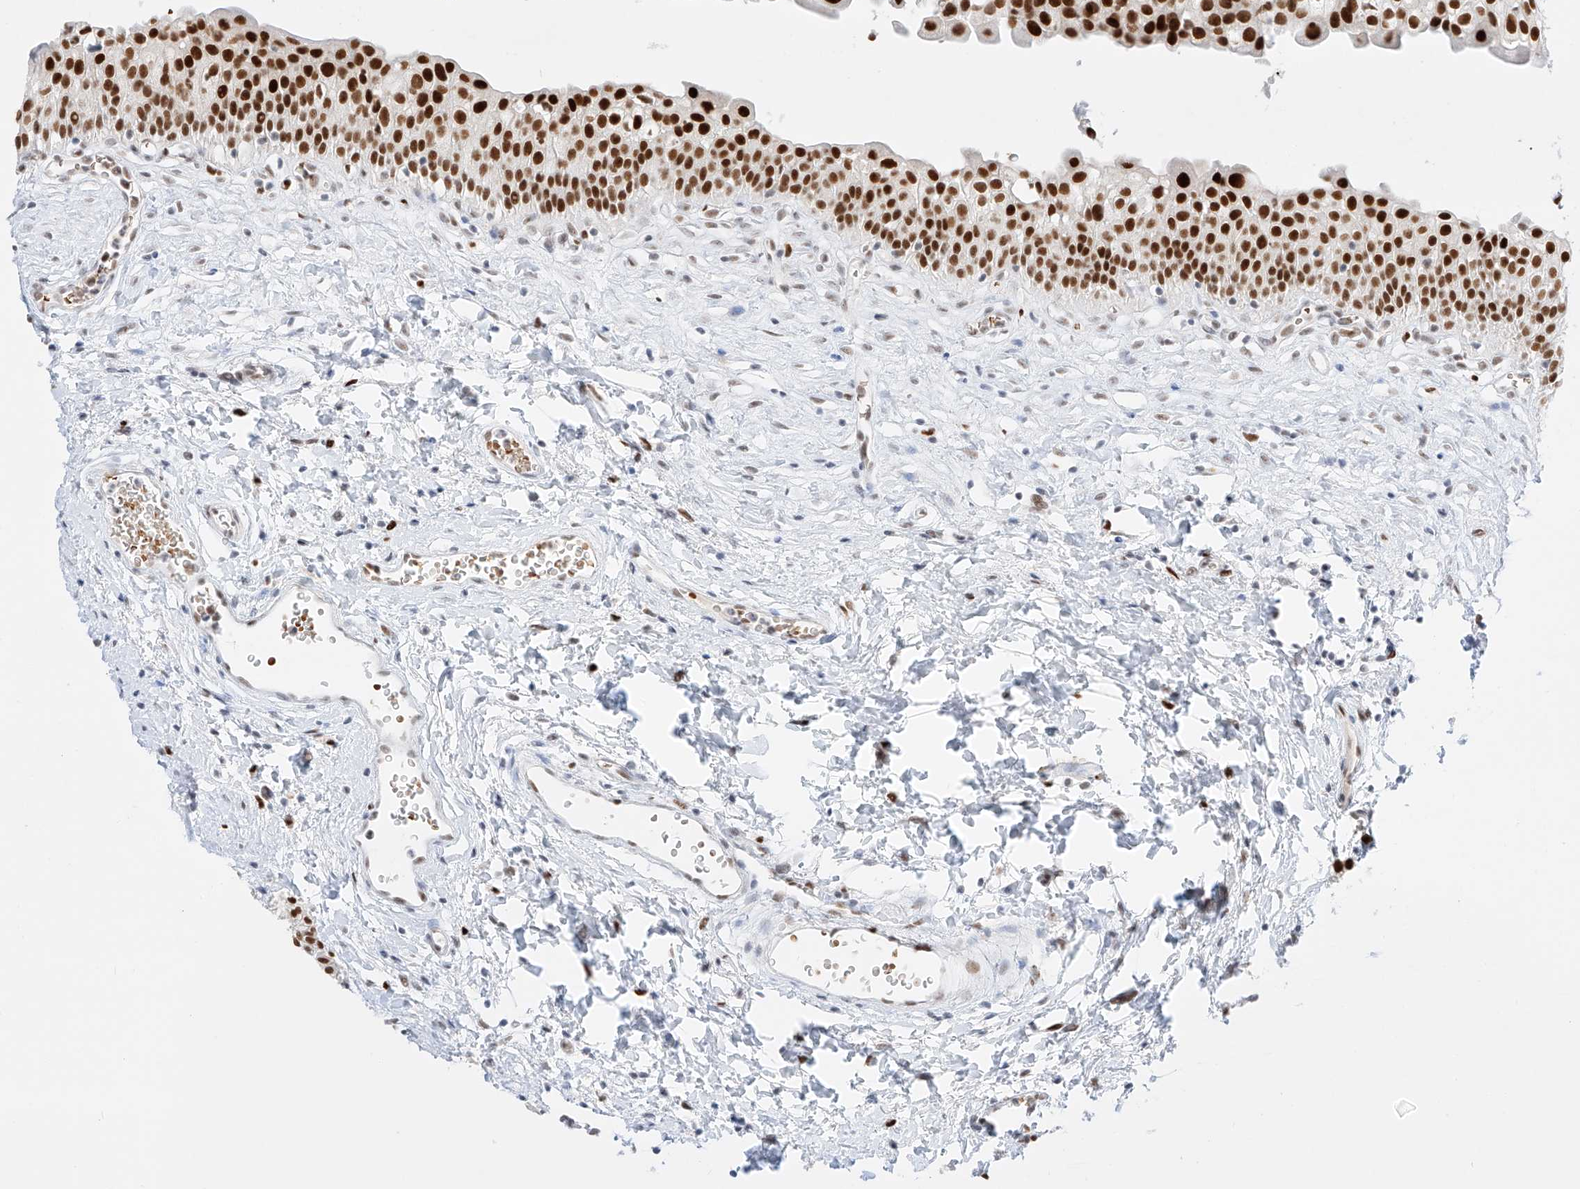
{"staining": {"intensity": "strong", "quantity": ">75%", "location": "nuclear"}, "tissue": "urinary bladder", "cell_type": "Urothelial cells", "image_type": "normal", "snomed": [{"axis": "morphology", "description": "Normal tissue, NOS"}, {"axis": "topography", "description": "Urinary bladder"}], "caption": "Brown immunohistochemical staining in normal human urinary bladder reveals strong nuclear expression in about >75% of urothelial cells.", "gene": "APIP", "patient": {"sex": "male", "age": 51}}